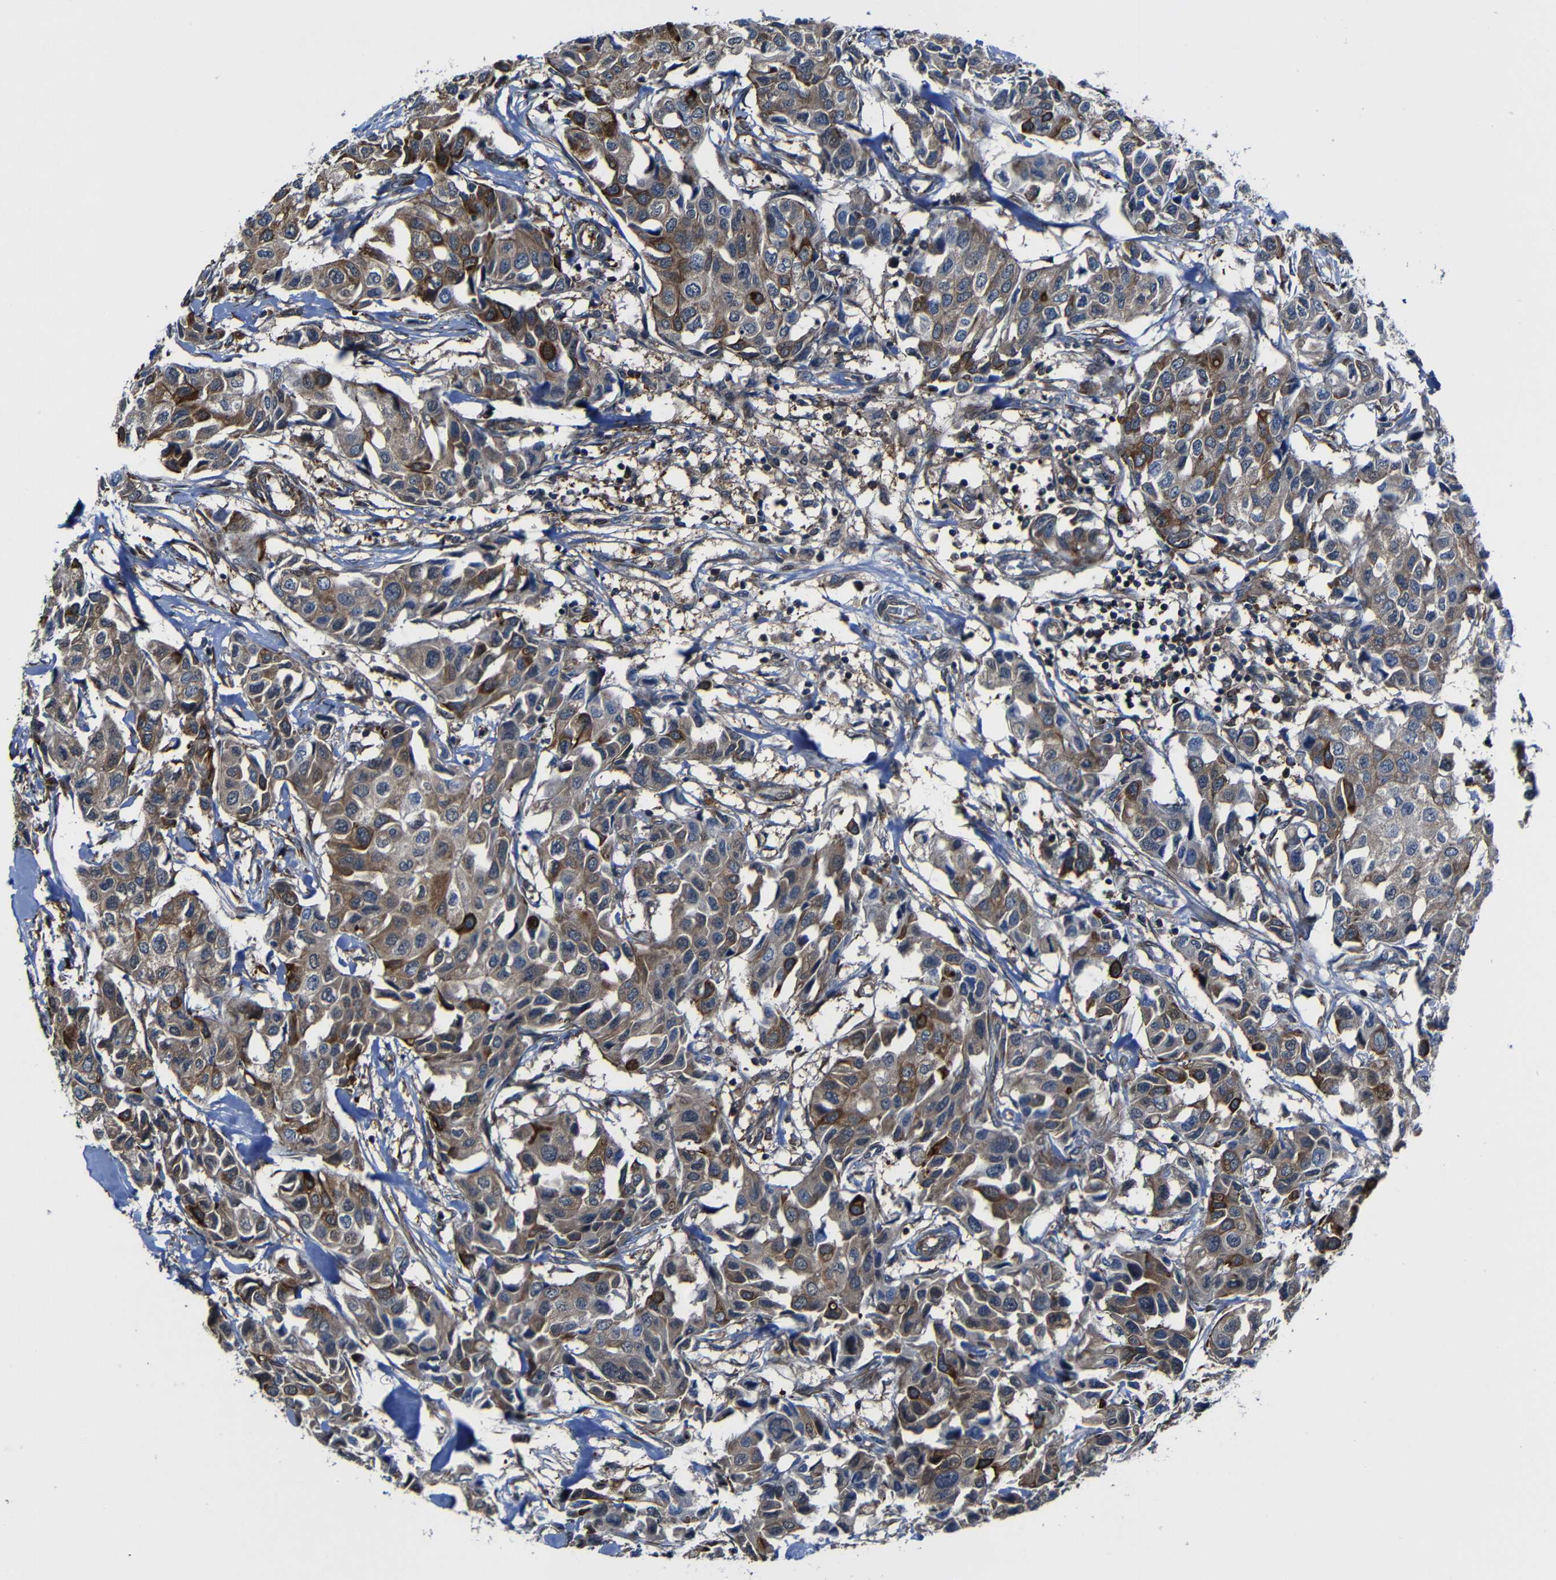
{"staining": {"intensity": "moderate", "quantity": ">75%", "location": "cytoplasmic/membranous"}, "tissue": "breast cancer", "cell_type": "Tumor cells", "image_type": "cancer", "snomed": [{"axis": "morphology", "description": "Duct carcinoma"}, {"axis": "topography", "description": "Breast"}], "caption": "Breast intraductal carcinoma tissue displays moderate cytoplasmic/membranous expression in about >75% of tumor cells", "gene": "KIAA0513", "patient": {"sex": "female", "age": 80}}